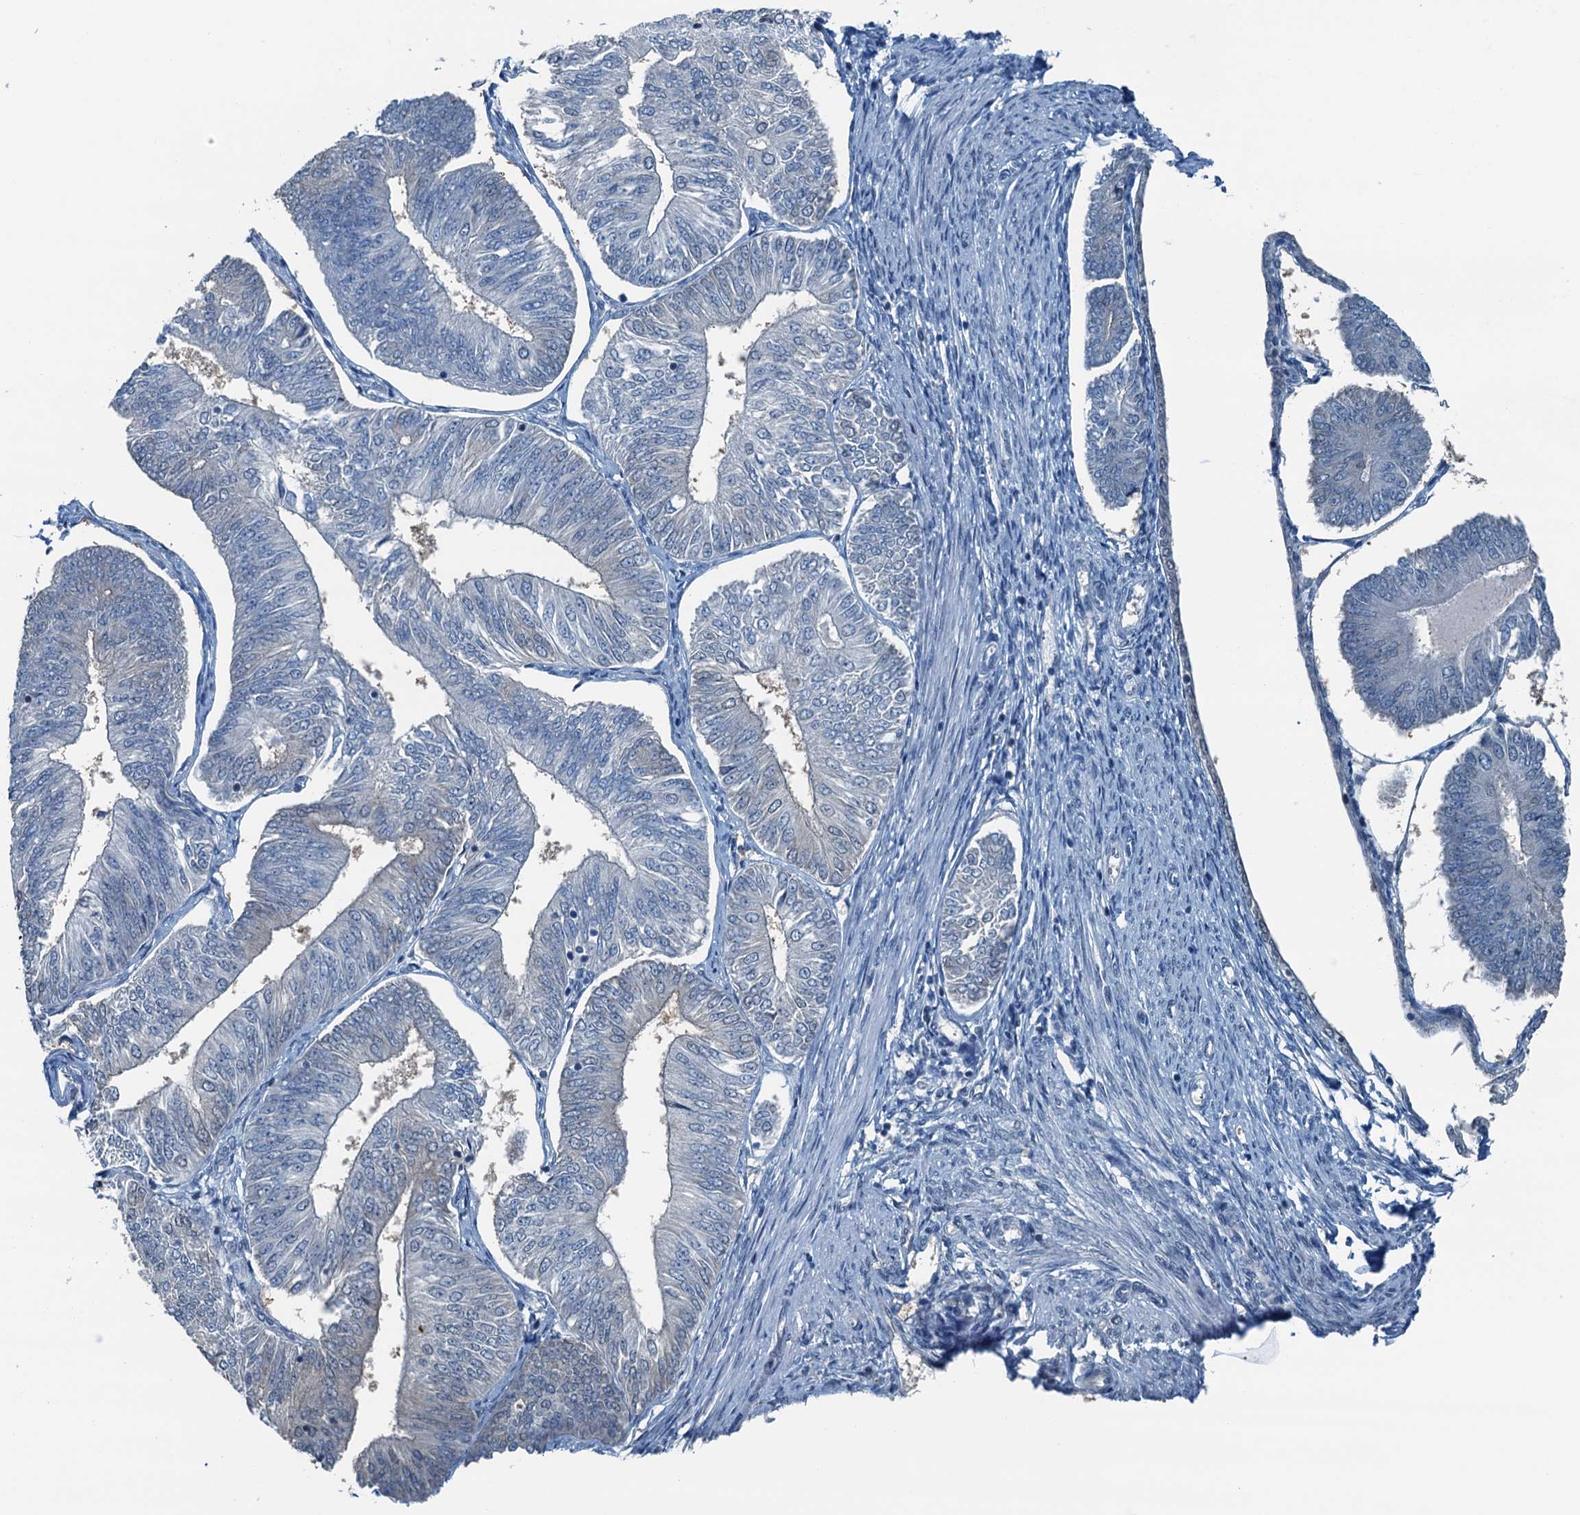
{"staining": {"intensity": "negative", "quantity": "none", "location": "none"}, "tissue": "endometrial cancer", "cell_type": "Tumor cells", "image_type": "cancer", "snomed": [{"axis": "morphology", "description": "Adenocarcinoma, NOS"}, {"axis": "topography", "description": "Endometrium"}], "caption": "This is an immunohistochemistry (IHC) histopathology image of human endometrial cancer. There is no staining in tumor cells.", "gene": "C11orf54", "patient": {"sex": "female", "age": 58}}